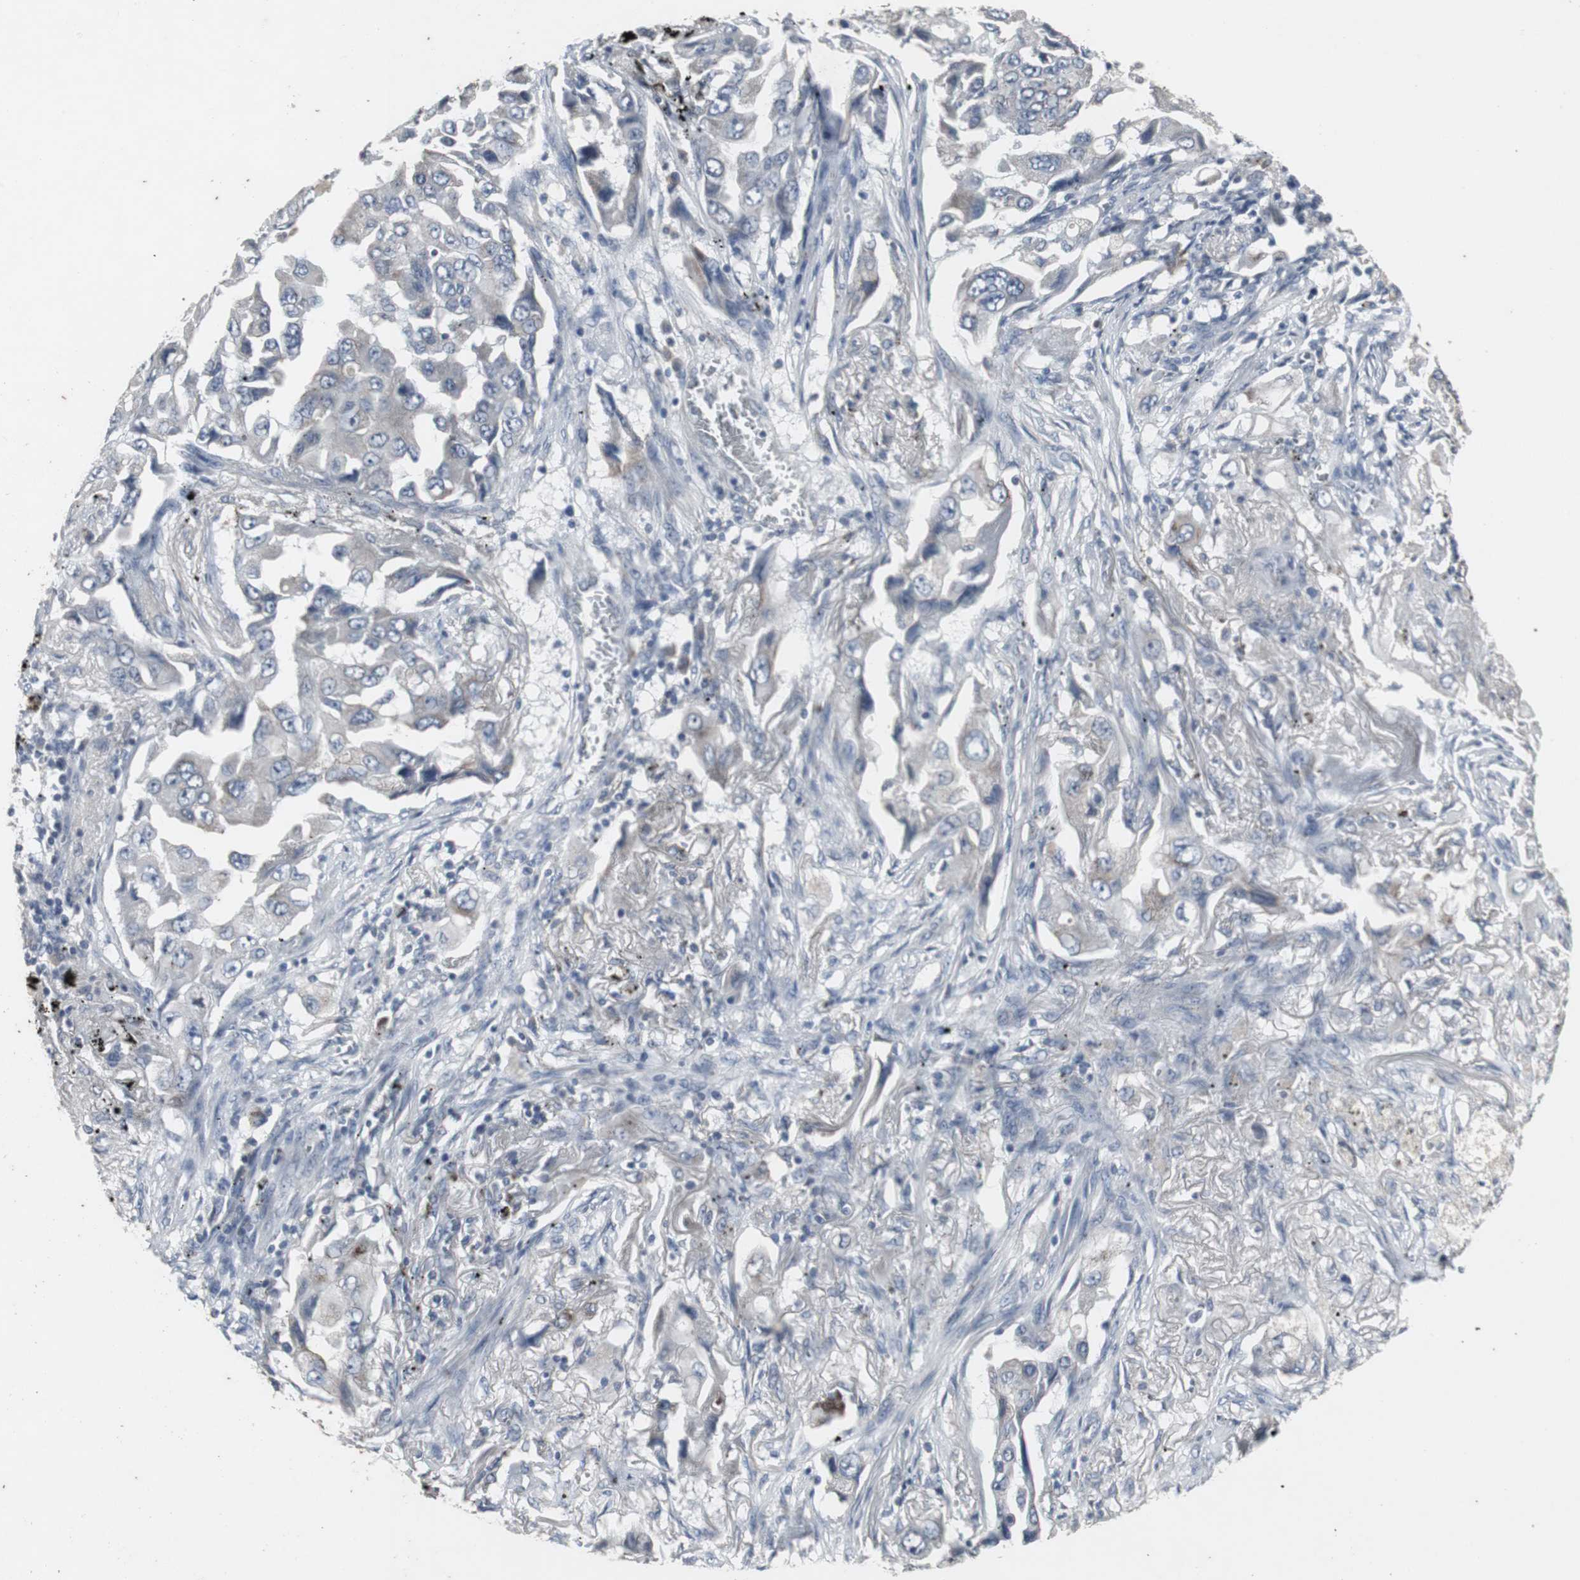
{"staining": {"intensity": "moderate", "quantity": "<25%", "location": "cytoplasmic/membranous"}, "tissue": "lung cancer", "cell_type": "Tumor cells", "image_type": "cancer", "snomed": [{"axis": "morphology", "description": "Adenocarcinoma, NOS"}, {"axis": "topography", "description": "Lung"}], "caption": "This is a histology image of immunohistochemistry staining of lung cancer (adenocarcinoma), which shows moderate staining in the cytoplasmic/membranous of tumor cells.", "gene": "ACAA1", "patient": {"sex": "female", "age": 65}}